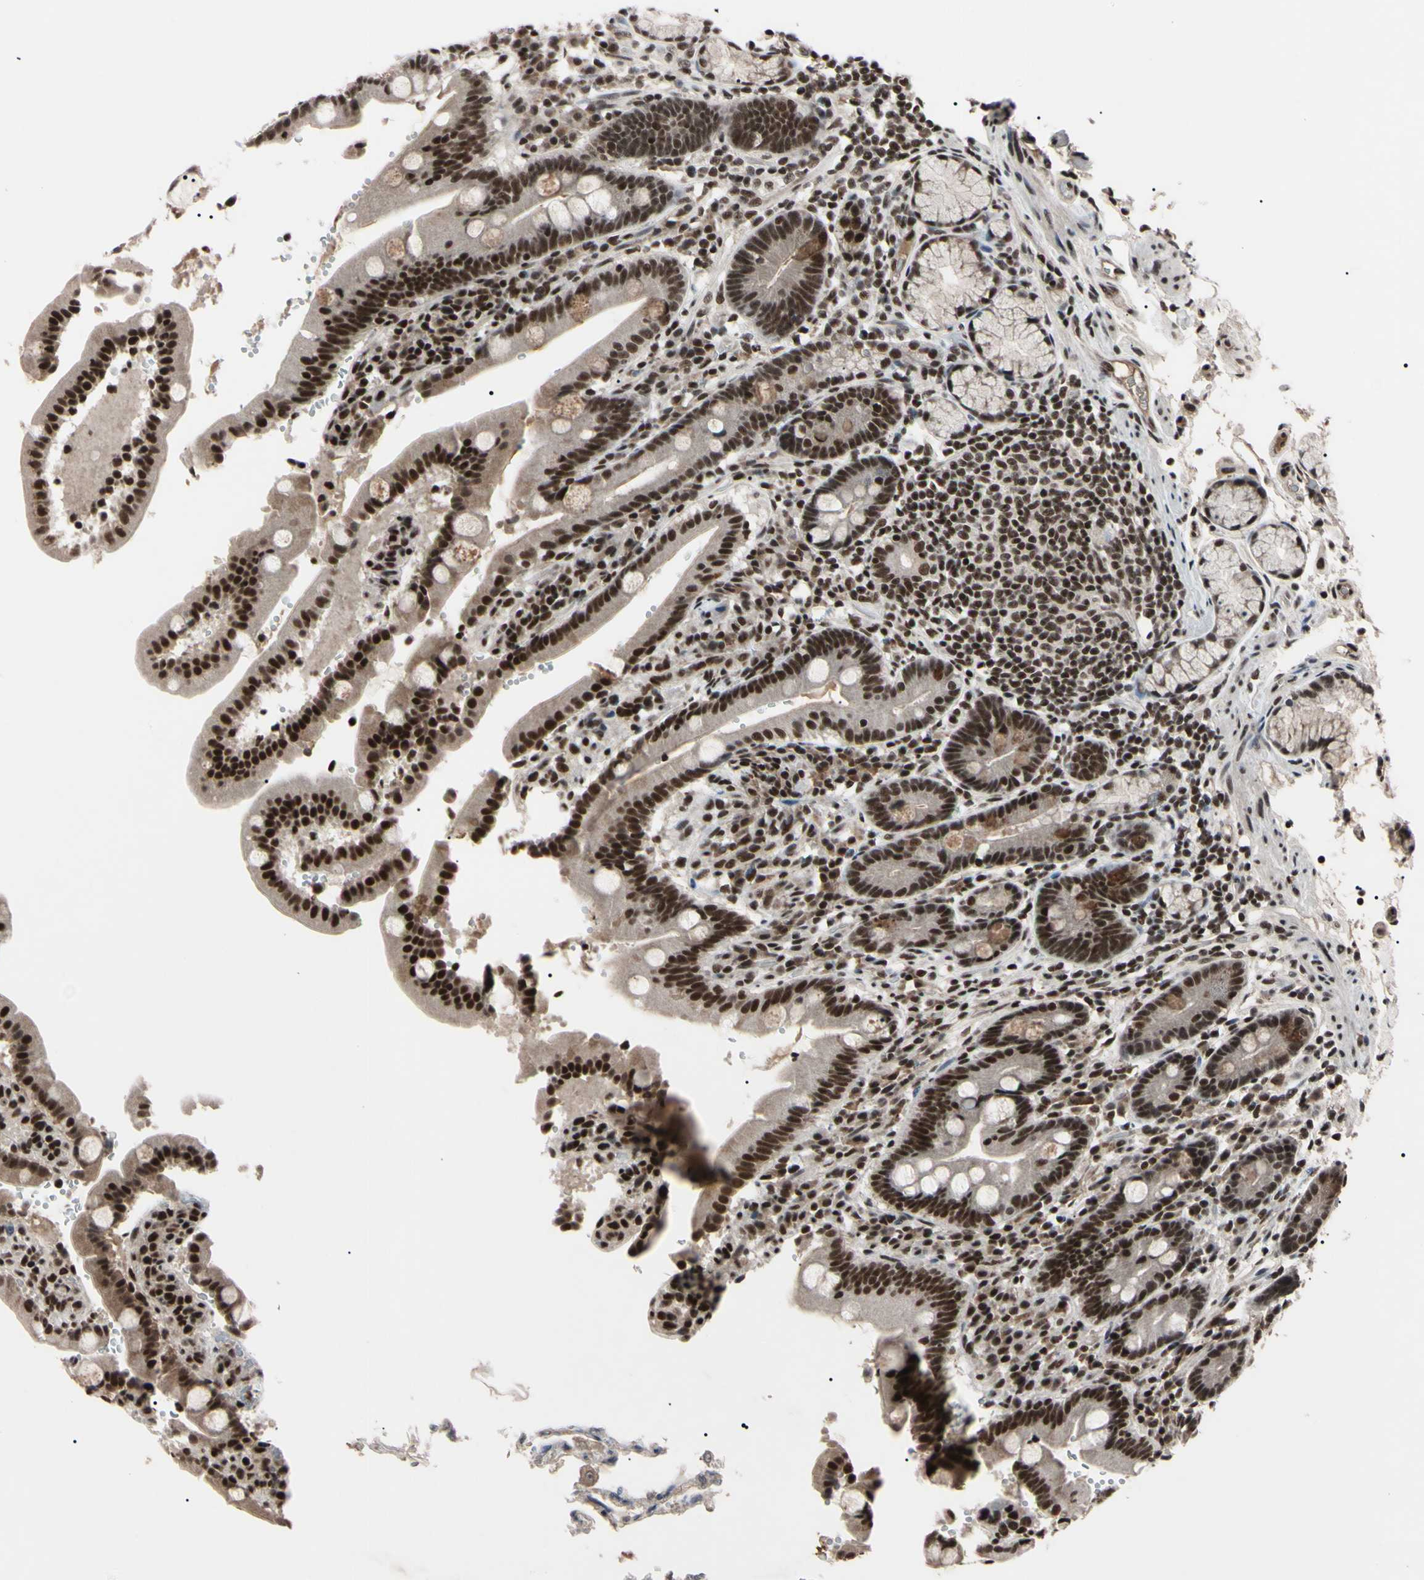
{"staining": {"intensity": "strong", "quantity": "25%-75%", "location": "nuclear"}, "tissue": "duodenum", "cell_type": "Glandular cells", "image_type": "normal", "snomed": [{"axis": "morphology", "description": "Normal tissue, NOS"}, {"axis": "topography", "description": "Small intestine, NOS"}], "caption": "A high-resolution micrograph shows immunohistochemistry (IHC) staining of benign duodenum, which reveals strong nuclear expression in about 25%-75% of glandular cells.", "gene": "YY1", "patient": {"sex": "female", "age": 71}}